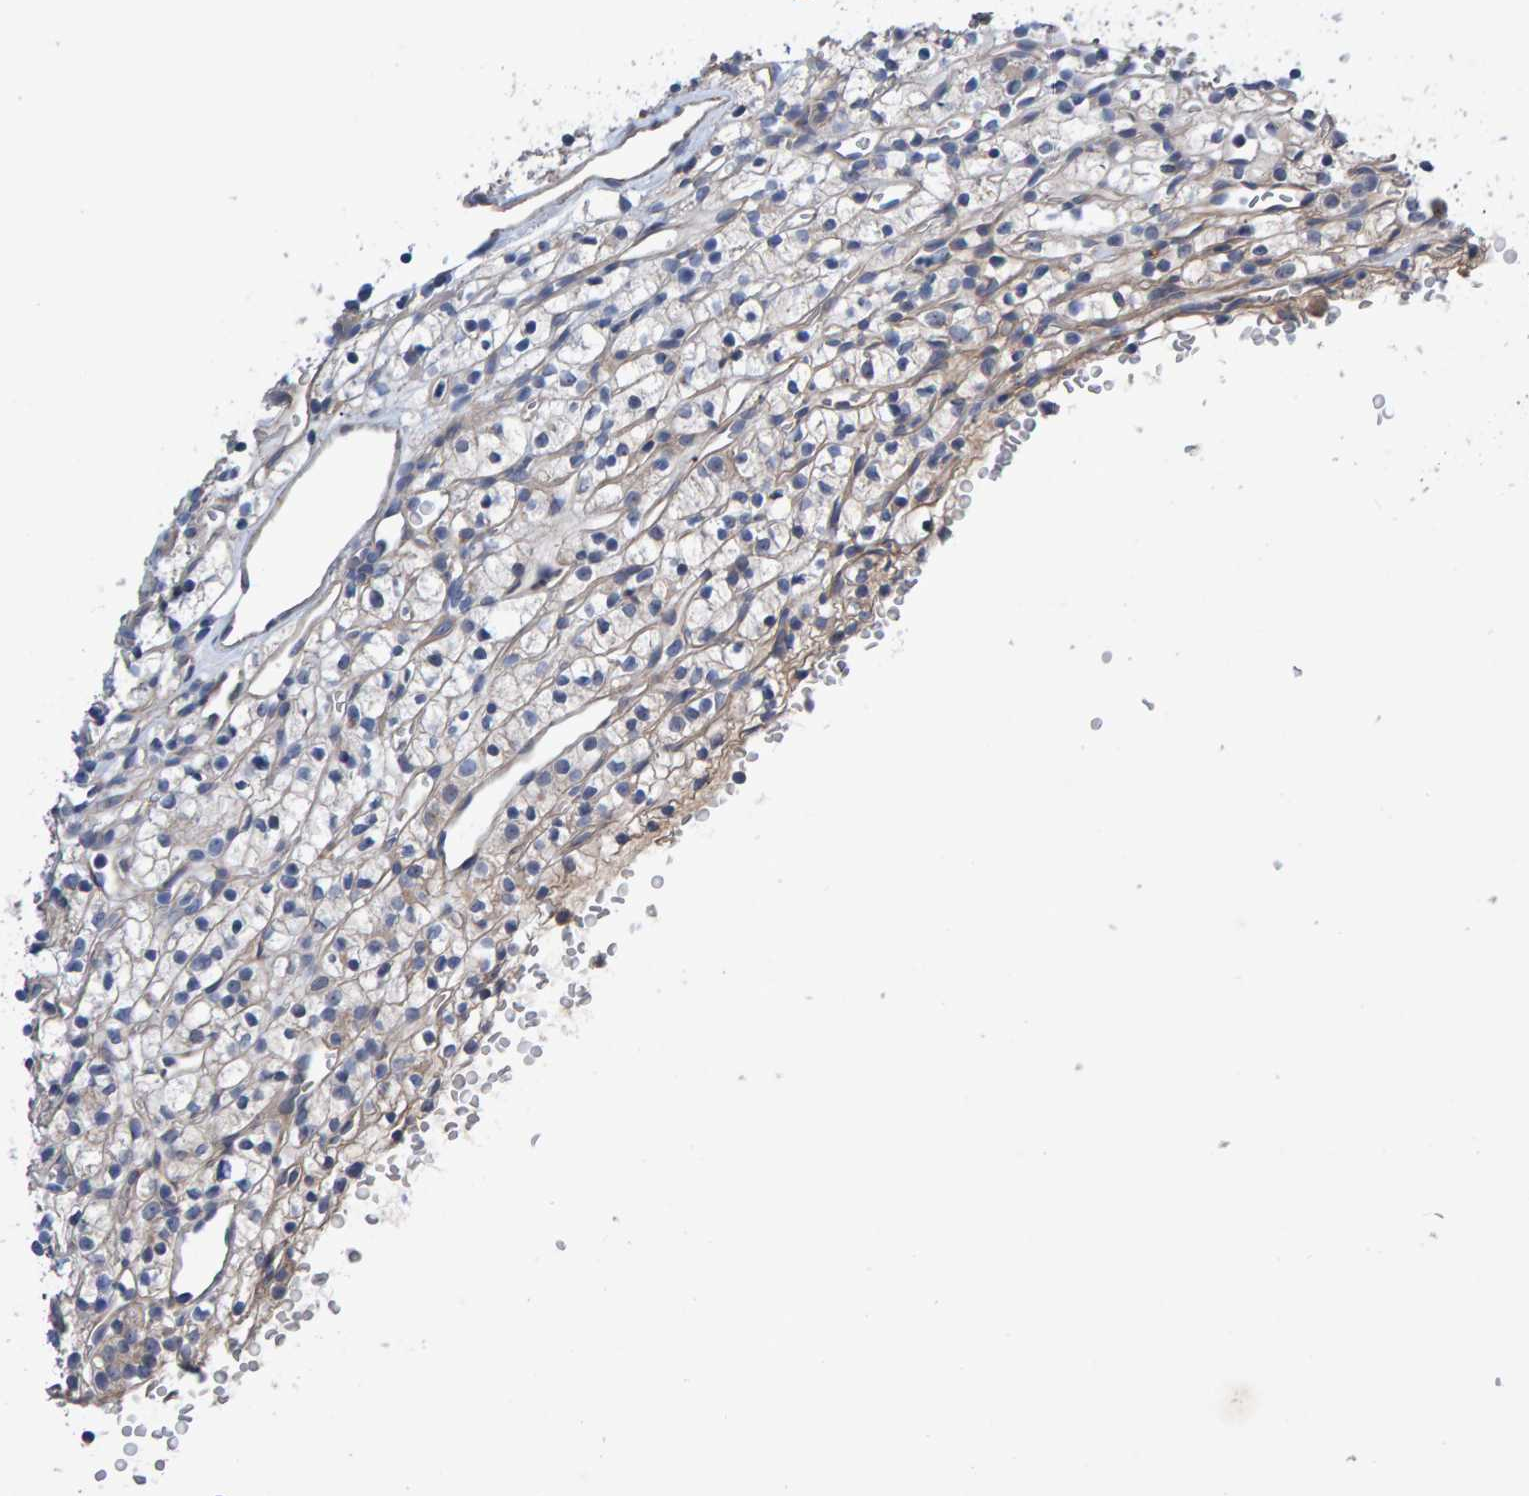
{"staining": {"intensity": "negative", "quantity": "none", "location": "none"}, "tissue": "renal cancer", "cell_type": "Tumor cells", "image_type": "cancer", "snomed": [{"axis": "morphology", "description": "Adenocarcinoma, NOS"}, {"axis": "topography", "description": "Kidney"}], "caption": "Tumor cells are negative for protein expression in human adenocarcinoma (renal). (Brightfield microscopy of DAB (3,3'-diaminobenzidine) immunohistochemistry (IHC) at high magnification).", "gene": "EFR3A", "patient": {"sex": "female", "age": 57}}